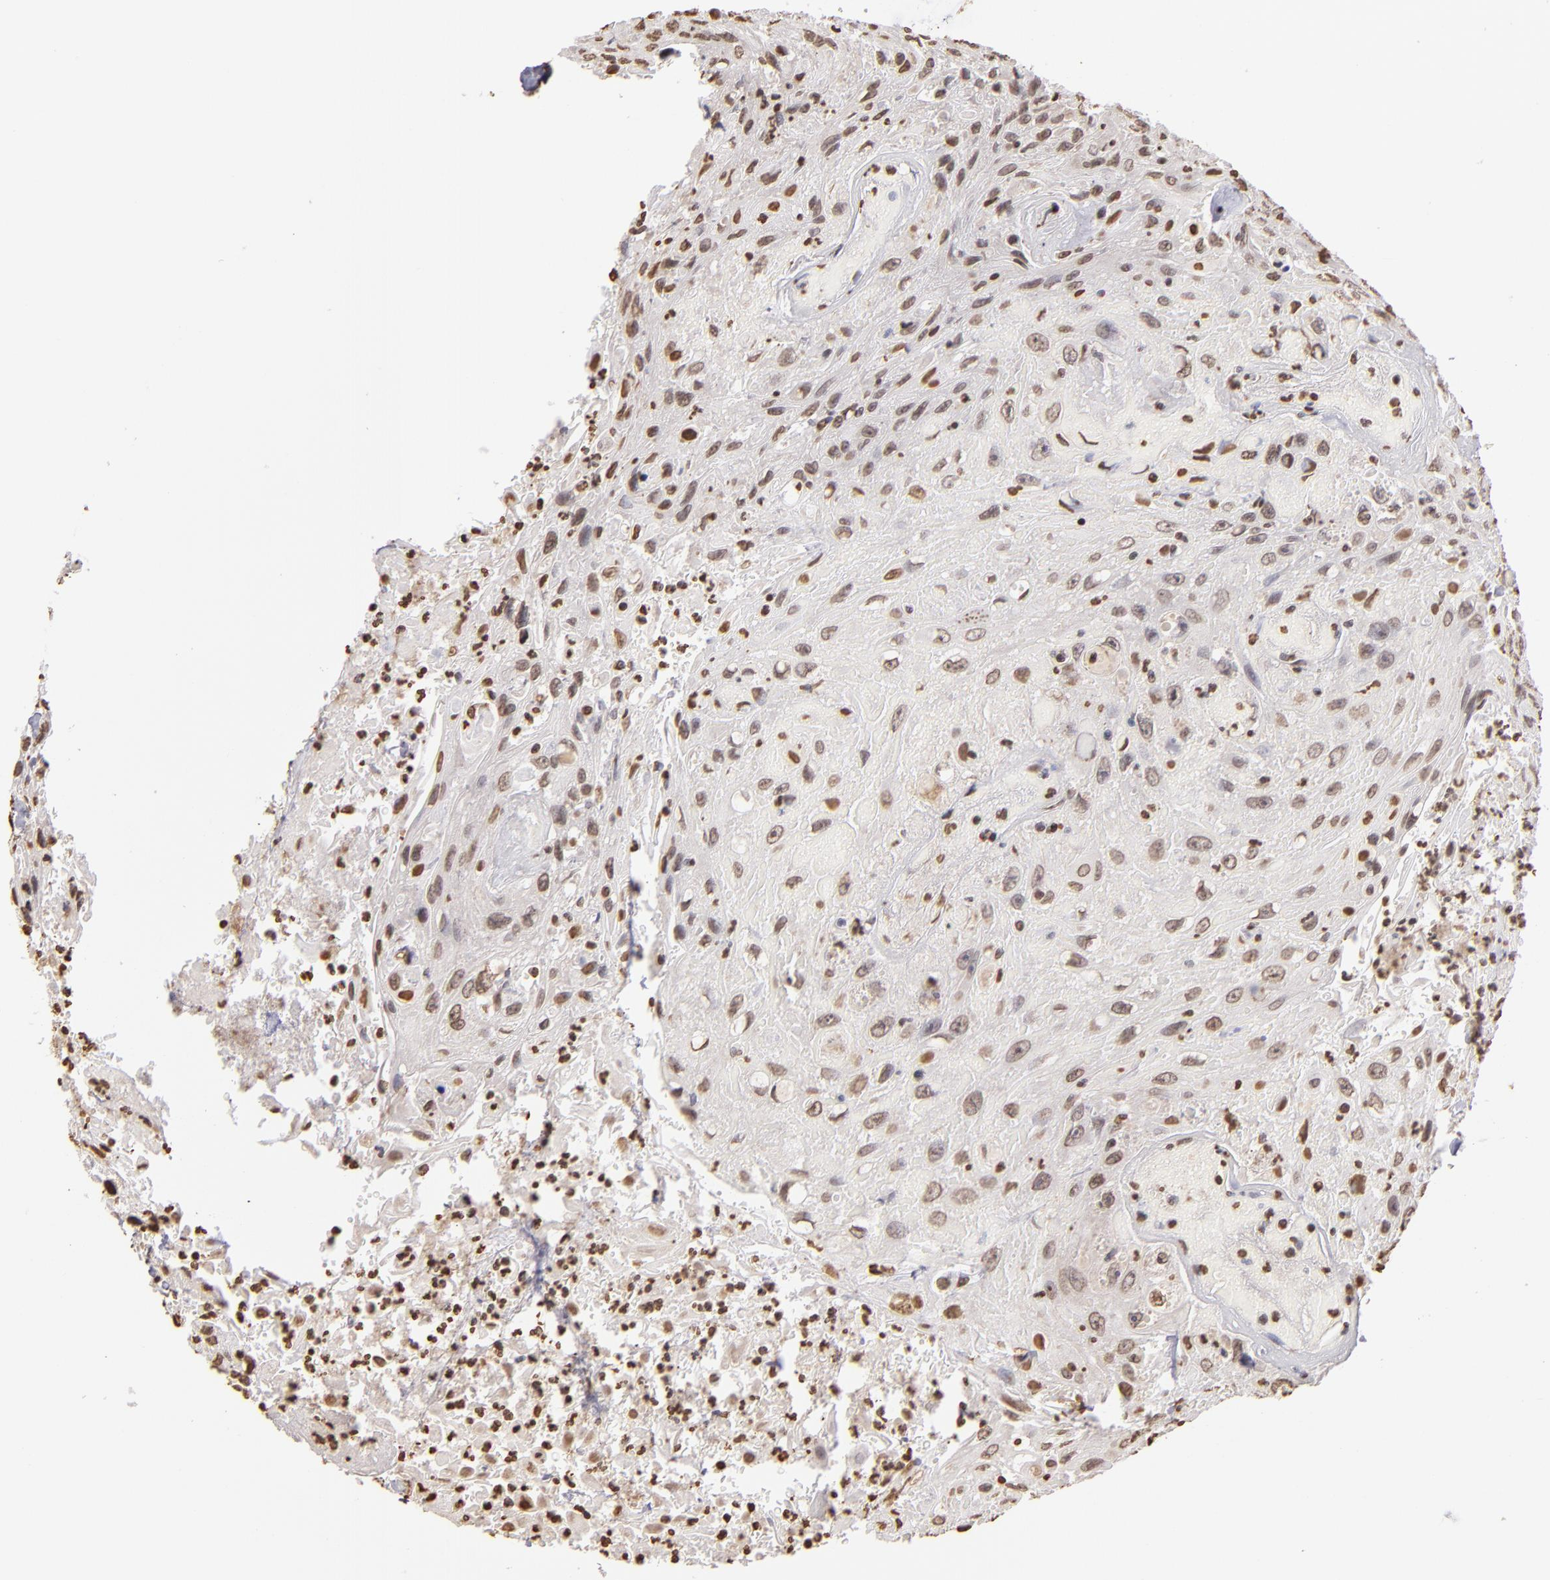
{"staining": {"intensity": "weak", "quantity": "25%-75%", "location": "nuclear"}, "tissue": "urothelial cancer", "cell_type": "Tumor cells", "image_type": "cancer", "snomed": [{"axis": "morphology", "description": "Urothelial carcinoma, High grade"}, {"axis": "topography", "description": "Urinary bladder"}], "caption": "Immunohistochemistry (IHC) of human urothelial cancer displays low levels of weak nuclear positivity in approximately 25%-75% of tumor cells.", "gene": "LBX1", "patient": {"sex": "female", "age": 84}}